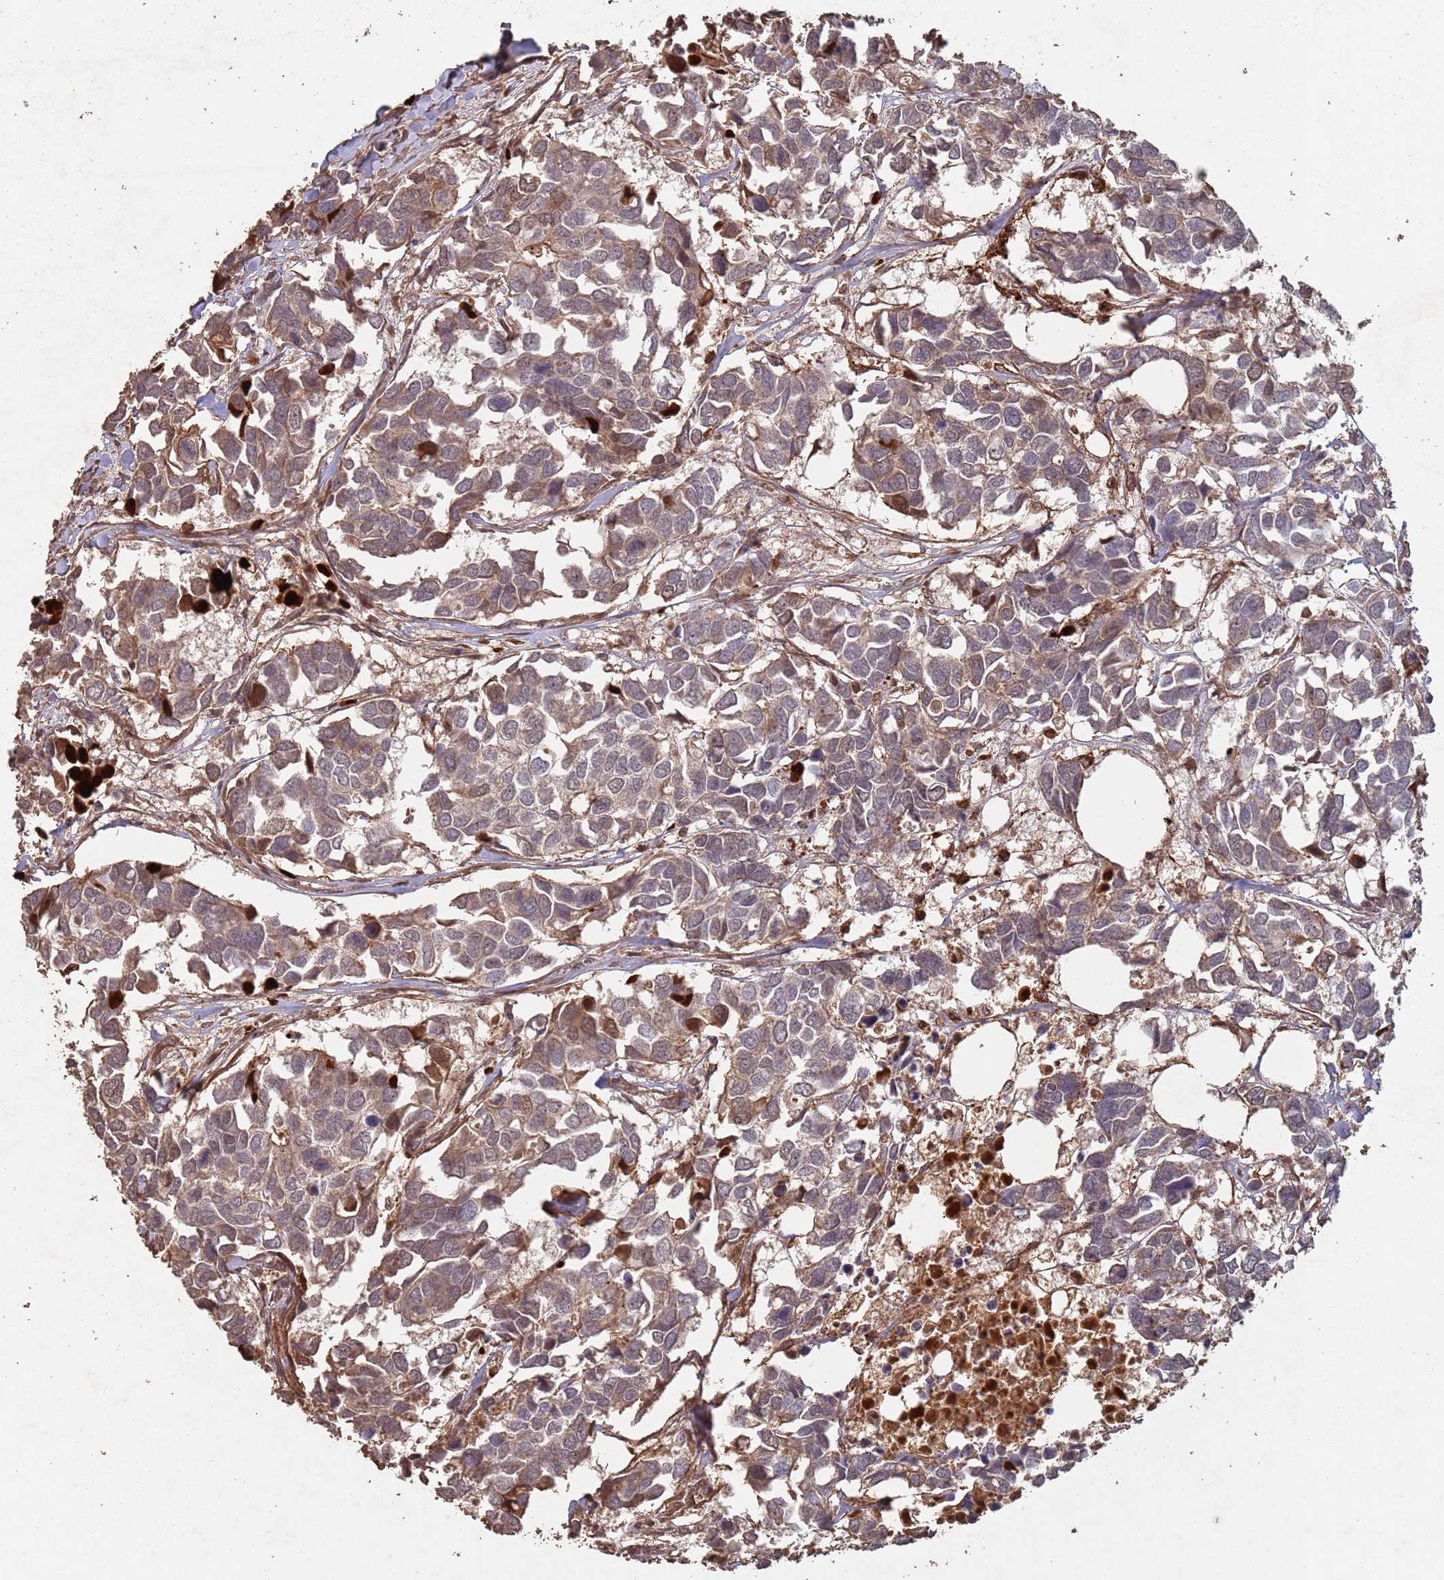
{"staining": {"intensity": "weak", "quantity": "25%-75%", "location": "cytoplasmic/membranous"}, "tissue": "breast cancer", "cell_type": "Tumor cells", "image_type": "cancer", "snomed": [{"axis": "morphology", "description": "Duct carcinoma"}, {"axis": "topography", "description": "Breast"}], "caption": "Immunohistochemical staining of breast cancer (intraductal carcinoma) demonstrates low levels of weak cytoplasmic/membranous protein expression in approximately 25%-75% of tumor cells. The staining is performed using DAB (3,3'-diaminobenzidine) brown chromogen to label protein expression. The nuclei are counter-stained blue using hematoxylin.", "gene": "FRAT1", "patient": {"sex": "female", "age": 83}}